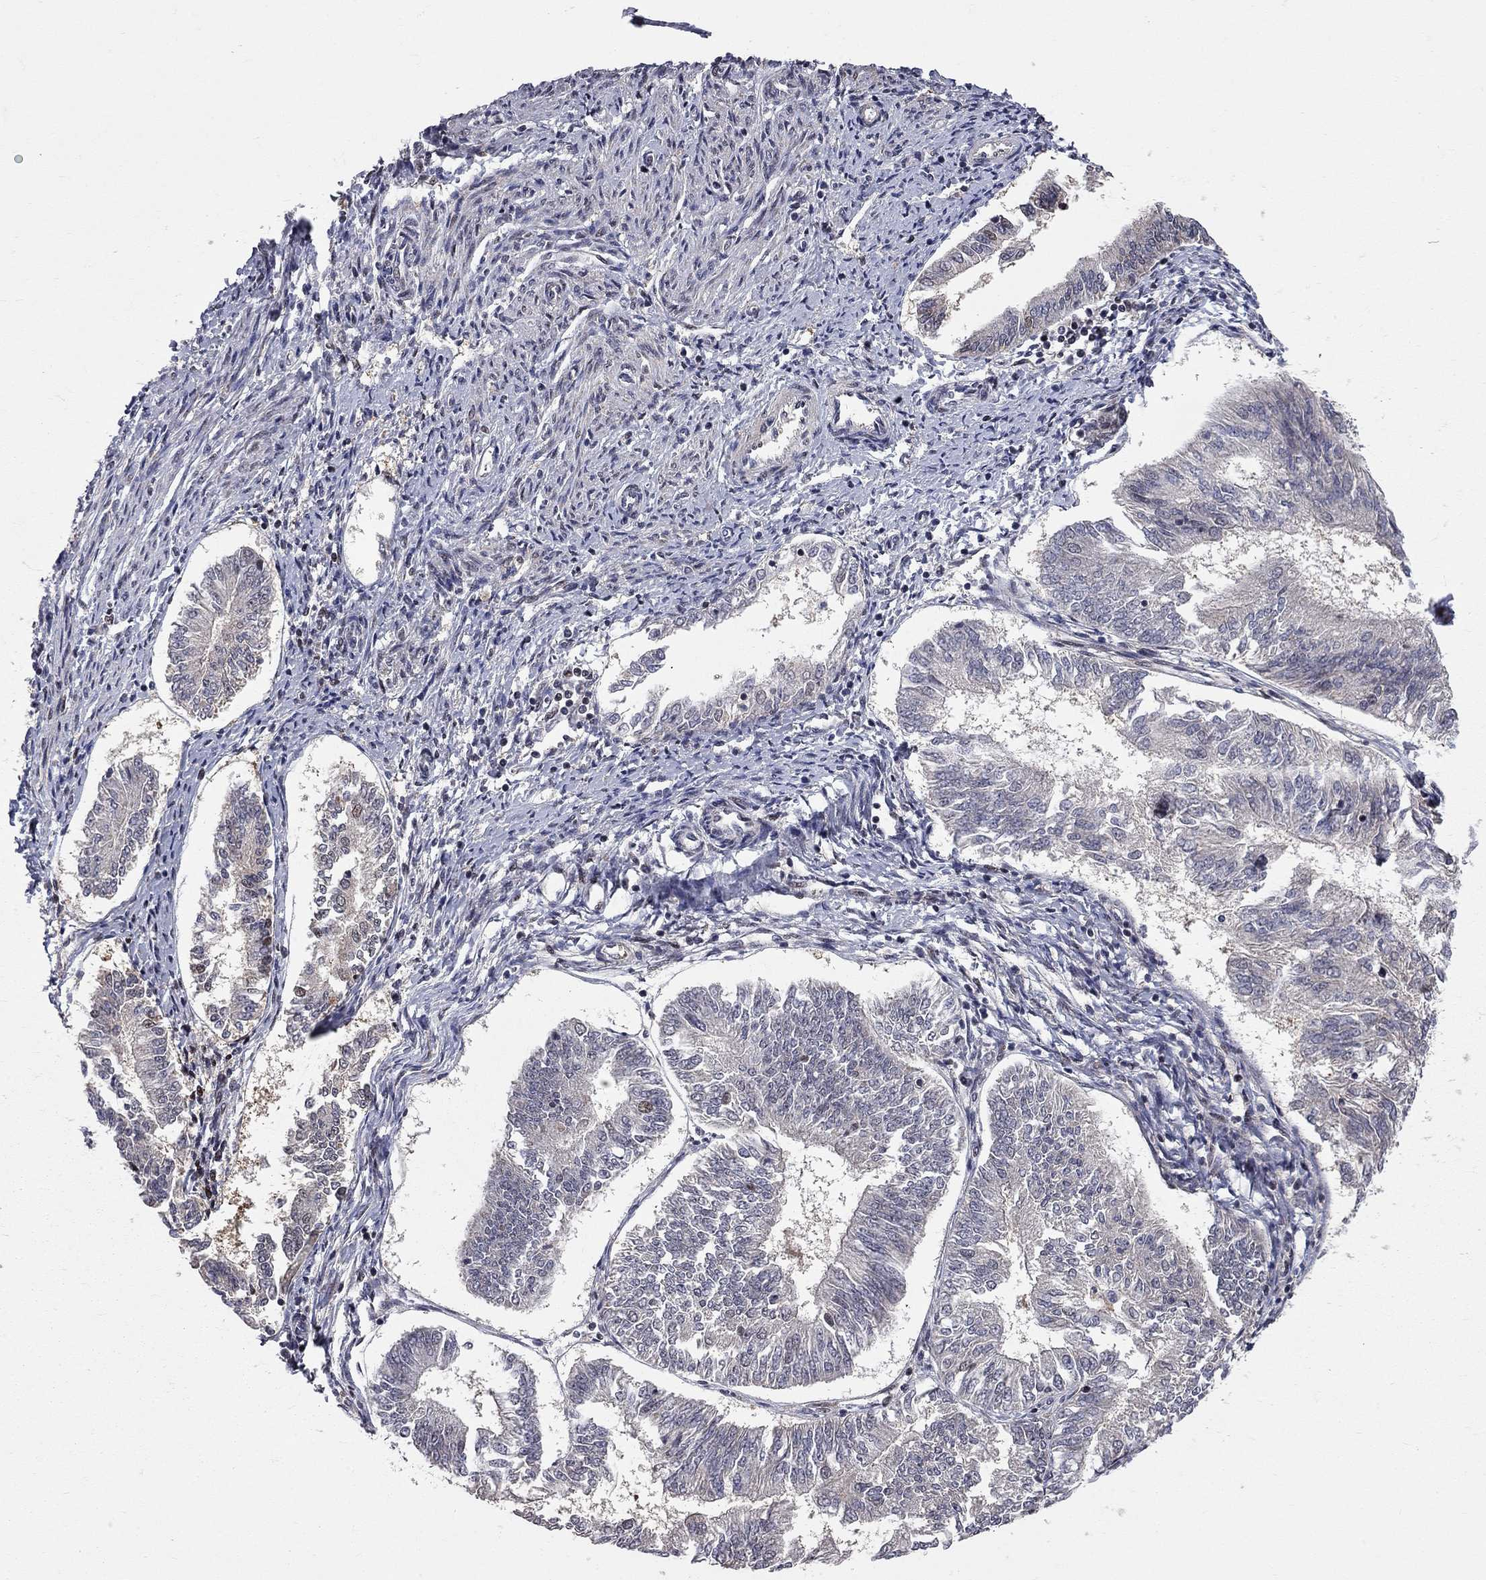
{"staining": {"intensity": "negative", "quantity": "none", "location": "none"}, "tissue": "endometrial cancer", "cell_type": "Tumor cells", "image_type": "cancer", "snomed": [{"axis": "morphology", "description": "Adenocarcinoma, NOS"}, {"axis": "topography", "description": "Endometrium"}], "caption": "High magnification brightfield microscopy of adenocarcinoma (endometrial) stained with DAB (brown) and counterstained with hematoxylin (blue): tumor cells show no significant positivity.", "gene": "HDAC3", "patient": {"sex": "female", "age": 58}}